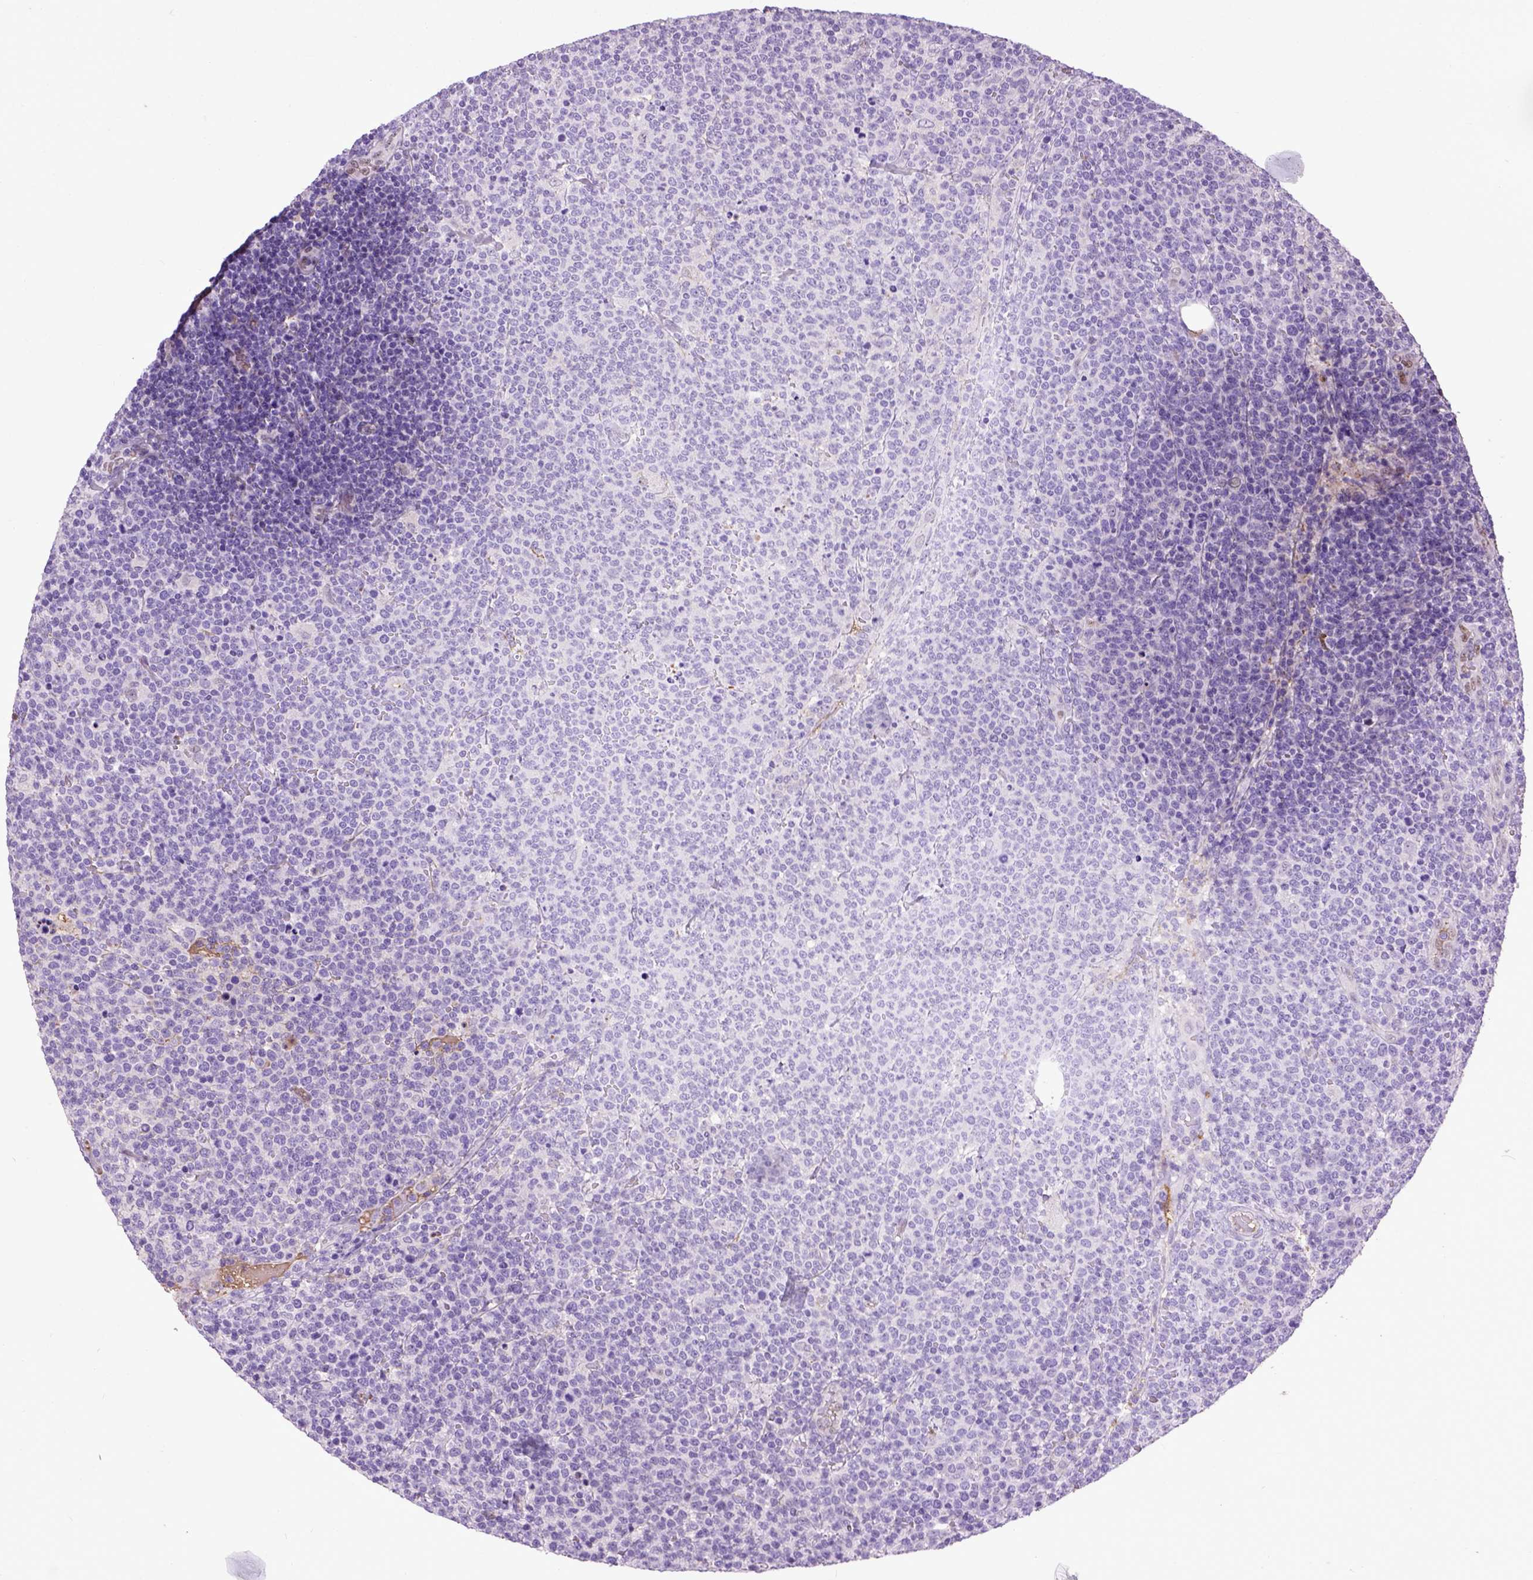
{"staining": {"intensity": "negative", "quantity": "none", "location": "none"}, "tissue": "lymphoma", "cell_type": "Tumor cells", "image_type": "cancer", "snomed": [{"axis": "morphology", "description": "Malignant lymphoma, non-Hodgkin's type, High grade"}, {"axis": "topography", "description": "Lymph node"}], "caption": "High magnification brightfield microscopy of malignant lymphoma, non-Hodgkin's type (high-grade) stained with DAB (brown) and counterstained with hematoxylin (blue): tumor cells show no significant expression.", "gene": "ADAMTS8", "patient": {"sex": "male", "age": 61}}